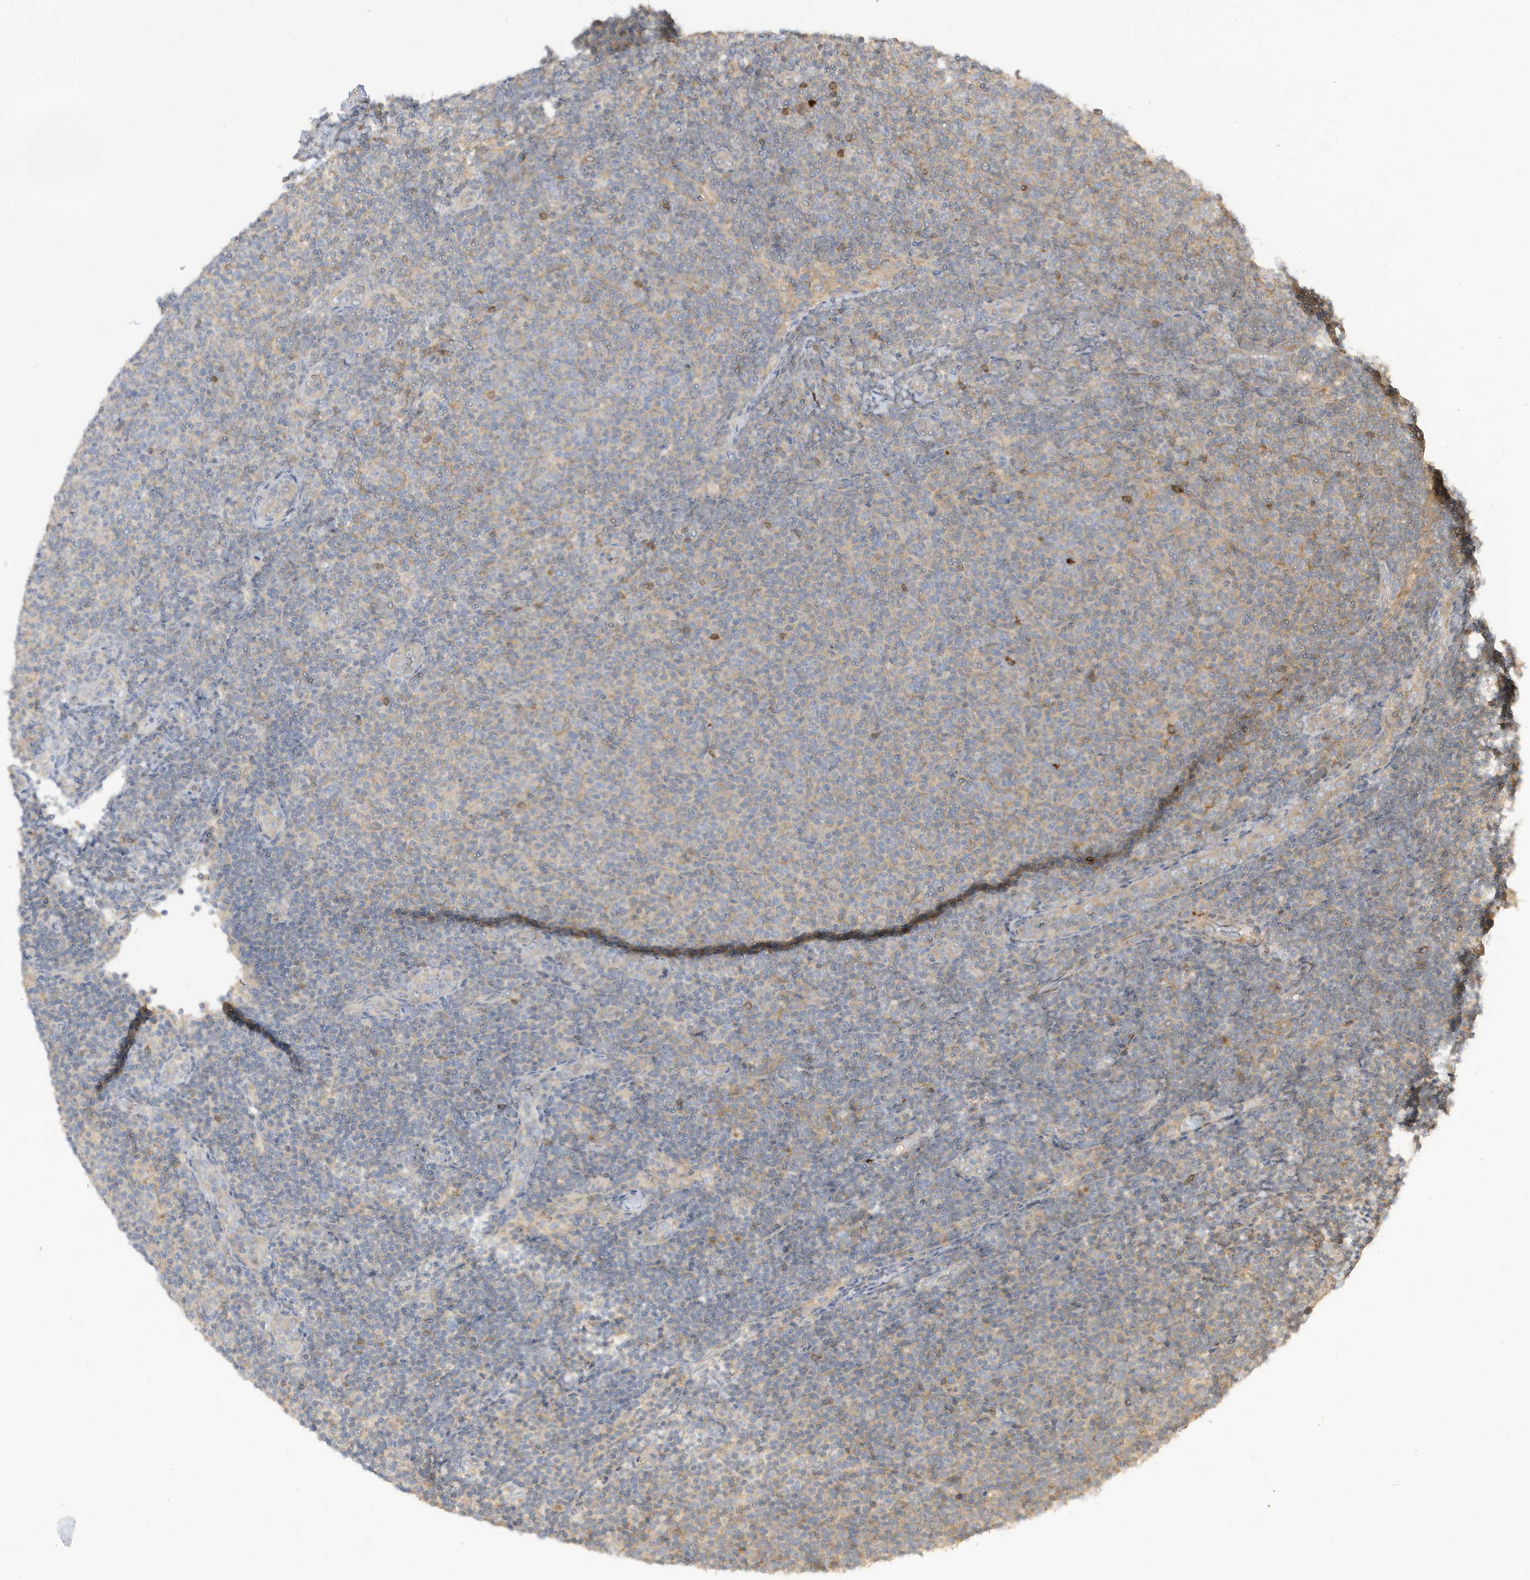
{"staining": {"intensity": "negative", "quantity": "none", "location": "none"}, "tissue": "lymphoma", "cell_type": "Tumor cells", "image_type": "cancer", "snomed": [{"axis": "morphology", "description": "Malignant lymphoma, non-Hodgkin's type, Low grade"}, {"axis": "topography", "description": "Lymph node"}], "caption": "A micrograph of lymphoma stained for a protein displays no brown staining in tumor cells. (Stains: DAB (3,3'-diaminobenzidine) immunohistochemistry with hematoxylin counter stain, Microscopy: brightfield microscopy at high magnification).", "gene": "TAB3", "patient": {"sex": "male", "age": 66}}